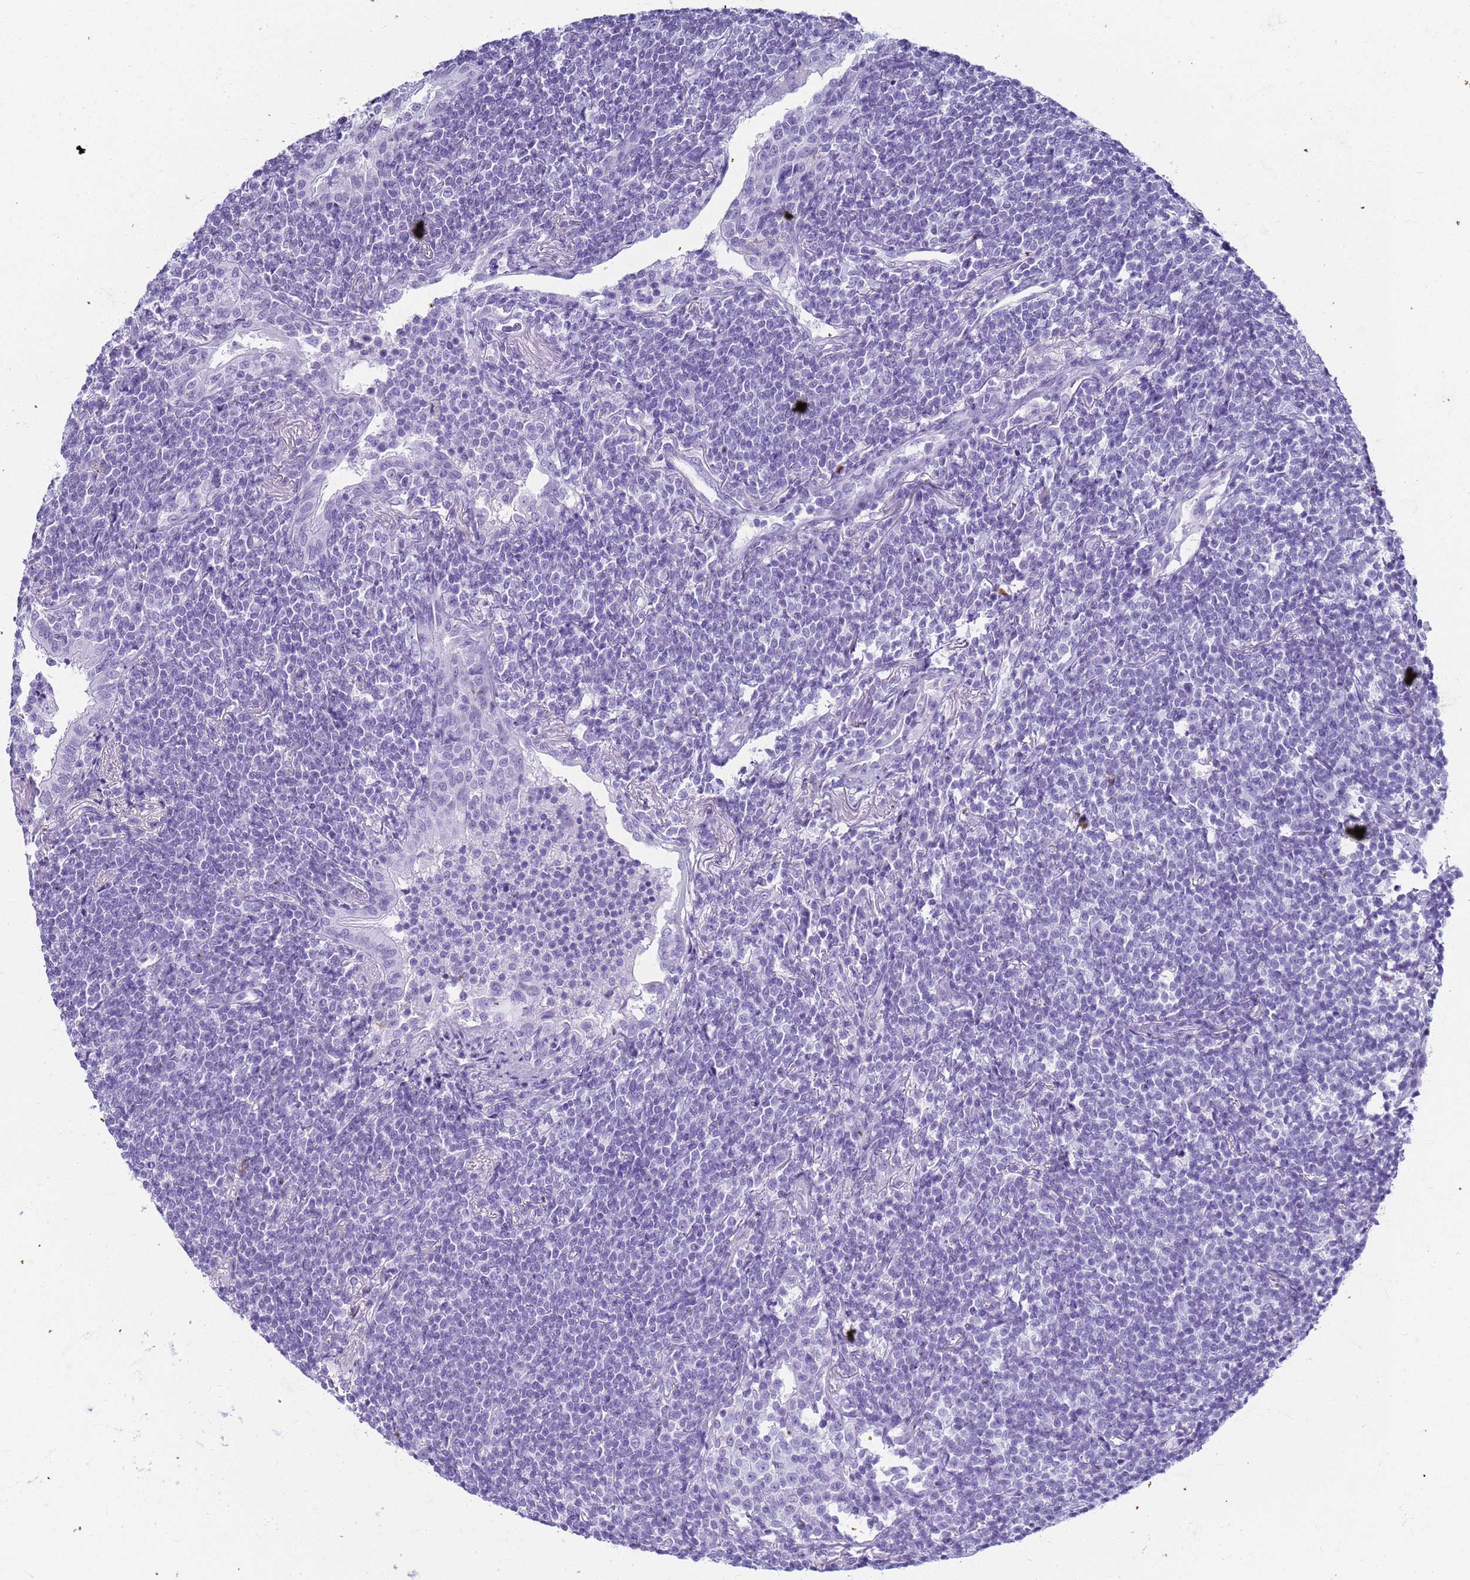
{"staining": {"intensity": "negative", "quantity": "none", "location": "none"}, "tissue": "lymphoma", "cell_type": "Tumor cells", "image_type": "cancer", "snomed": [{"axis": "morphology", "description": "Malignant lymphoma, non-Hodgkin's type, Low grade"}, {"axis": "topography", "description": "Lung"}], "caption": "High magnification brightfield microscopy of low-grade malignant lymphoma, non-Hodgkin's type stained with DAB (brown) and counterstained with hematoxylin (blue): tumor cells show no significant positivity.", "gene": "SLC7A9", "patient": {"sex": "female", "age": 71}}